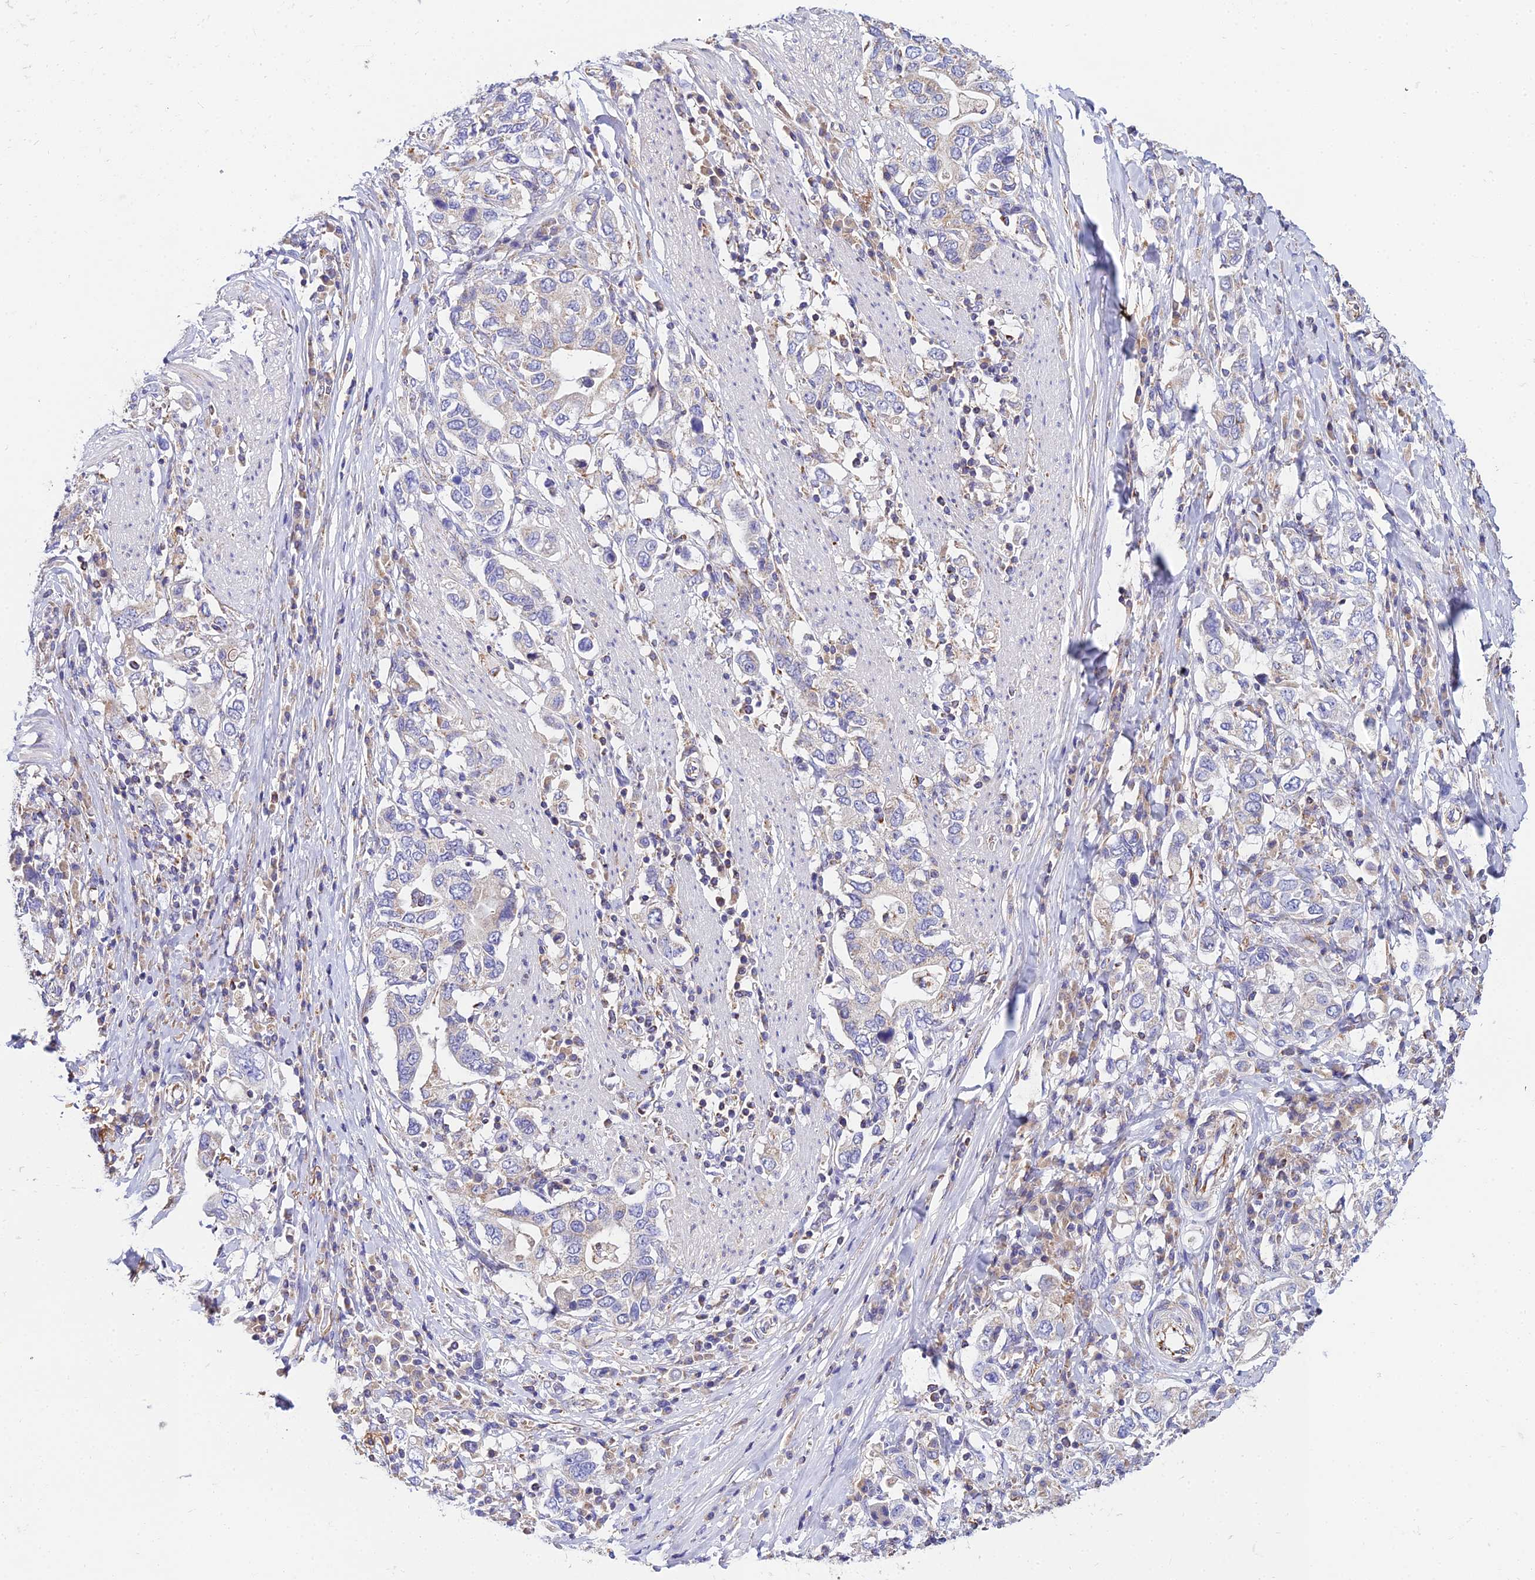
{"staining": {"intensity": "weak", "quantity": "<25%", "location": "cytoplasmic/membranous"}, "tissue": "stomach cancer", "cell_type": "Tumor cells", "image_type": "cancer", "snomed": [{"axis": "morphology", "description": "Adenocarcinoma, NOS"}, {"axis": "topography", "description": "Stomach, upper"}, {"axis": "topography", "description": "Stomach"}], "caption": "Tumor cells are negative for protein expression in human stomach cancer. The staining was performed using DAB (3,3'-diaminobenzidine) to visualize the protein expression in brown, while the nuclei were stained in blue with hematoxylin (Magnification: 20x).", "gene": "NIPSNAP3A", "patient": {"sex": "male", "age": 62}}